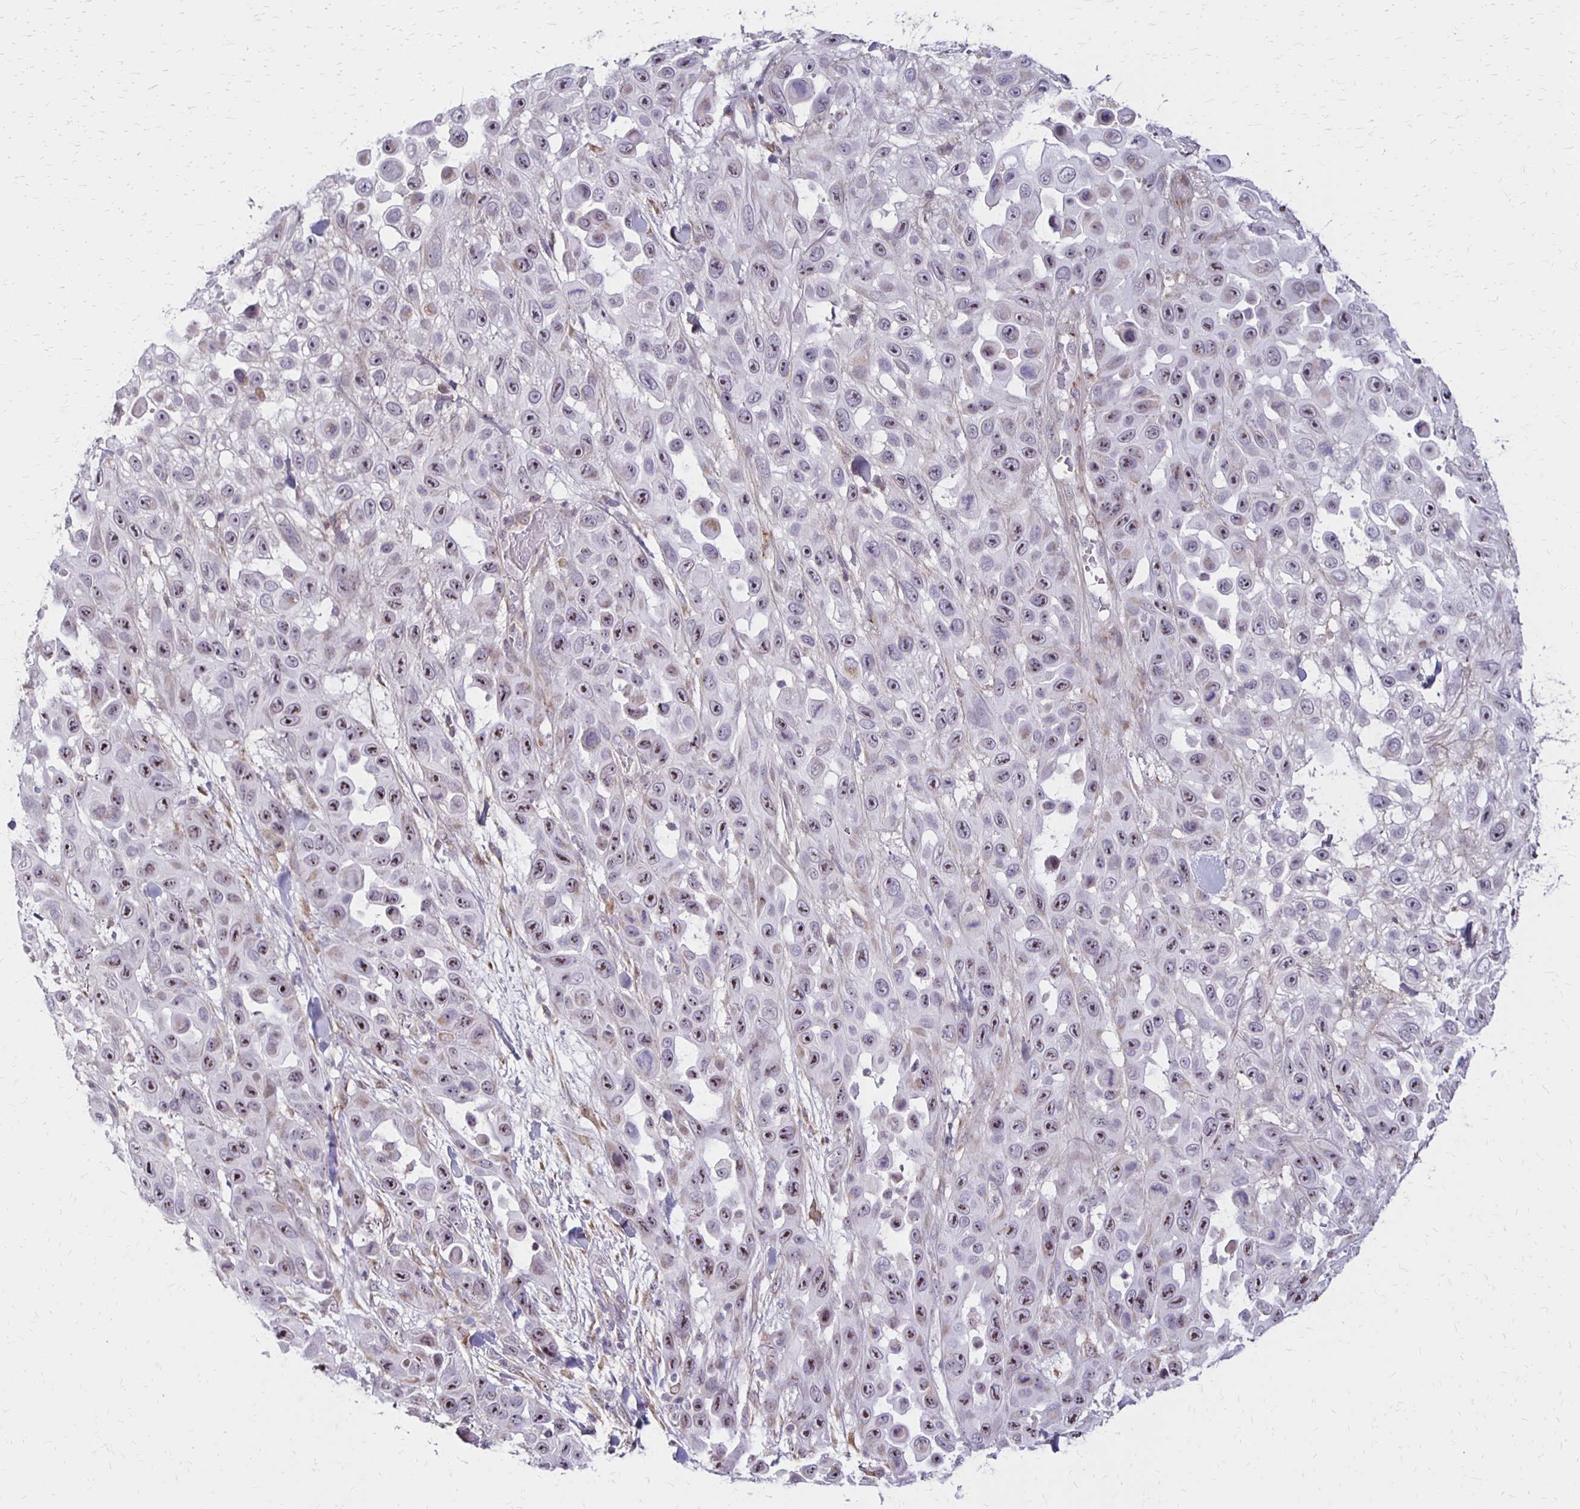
{"staining": {"intensity": "moderate", "quantity": "25%-75%", "location": "nuclear"}, "tissue": "skin cancer", "cell_type": "Tumor cells", "image_type": "cancer", "snomed": [{"axis": "morphology", "description": "Squamous cell carcinoma, NOS"}, {"axis": "topography", "description": "Skin"}], "caption": "Skin cancer stained with a brown dye exhibits moderate nuclear positive expression in approximately 25%-75% of tumor cells.", "gene": "DAGLA", "patient": {"sex": "male", "age": 81}}